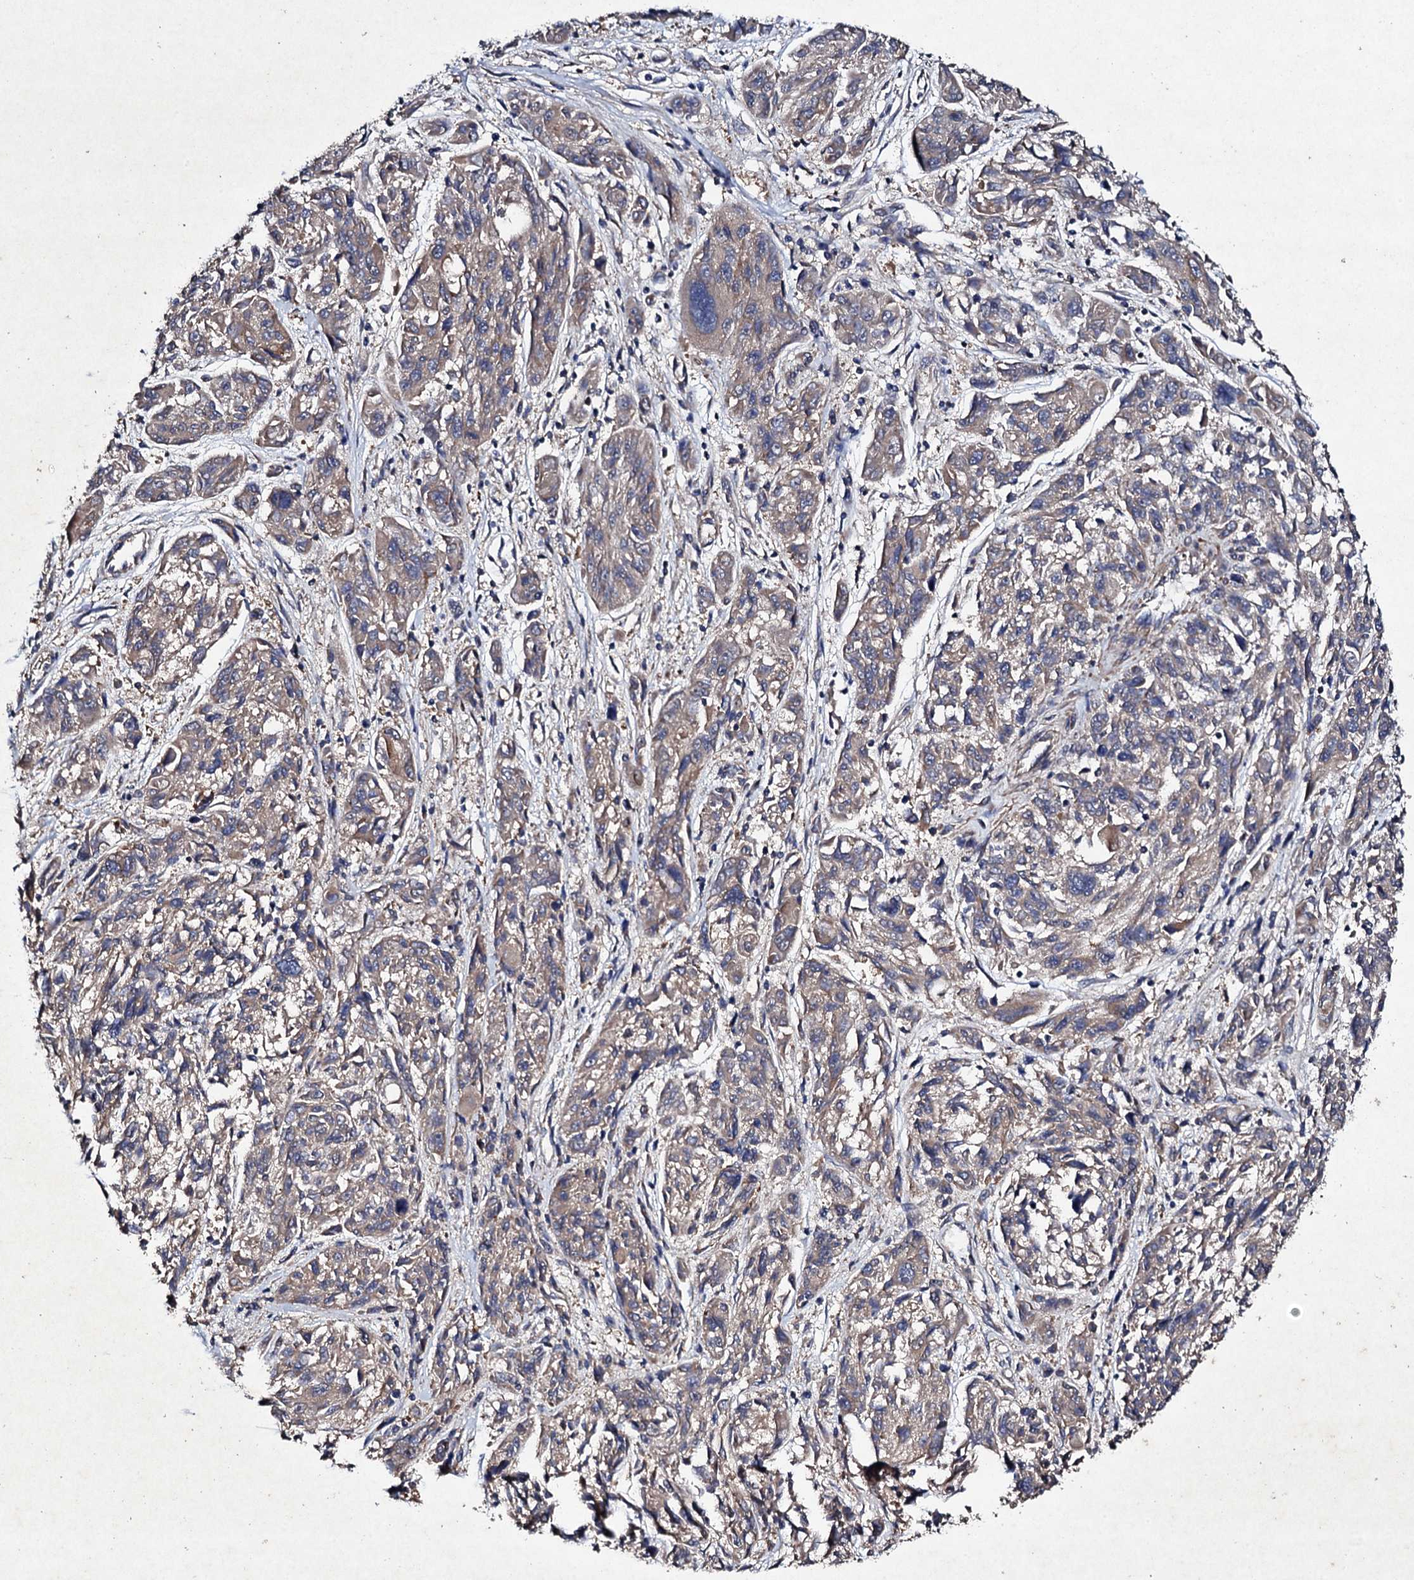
{"staining": {"intensity": "weak", "quantity": ">75%", "location": "cytoplasmic/membranous"}, "tissue": "melanoma", "cell_type": "Tumor cells", "image_type": "cancer", "snomed": [{"axis": "morphology", "description": "Malignant melanoma, NOS"}, {"axis": "topography", "description": "Skin"}], "caption": "Tumor cells show low levels of weak cytoplasmic/membranous staining in about >75% of cells in malignant melanoma. (DAB IHC, brown staining for protein, blue staining for nuclei).", "gene": "MOCOS", "patient": {"sex": "male", "age": 53}}